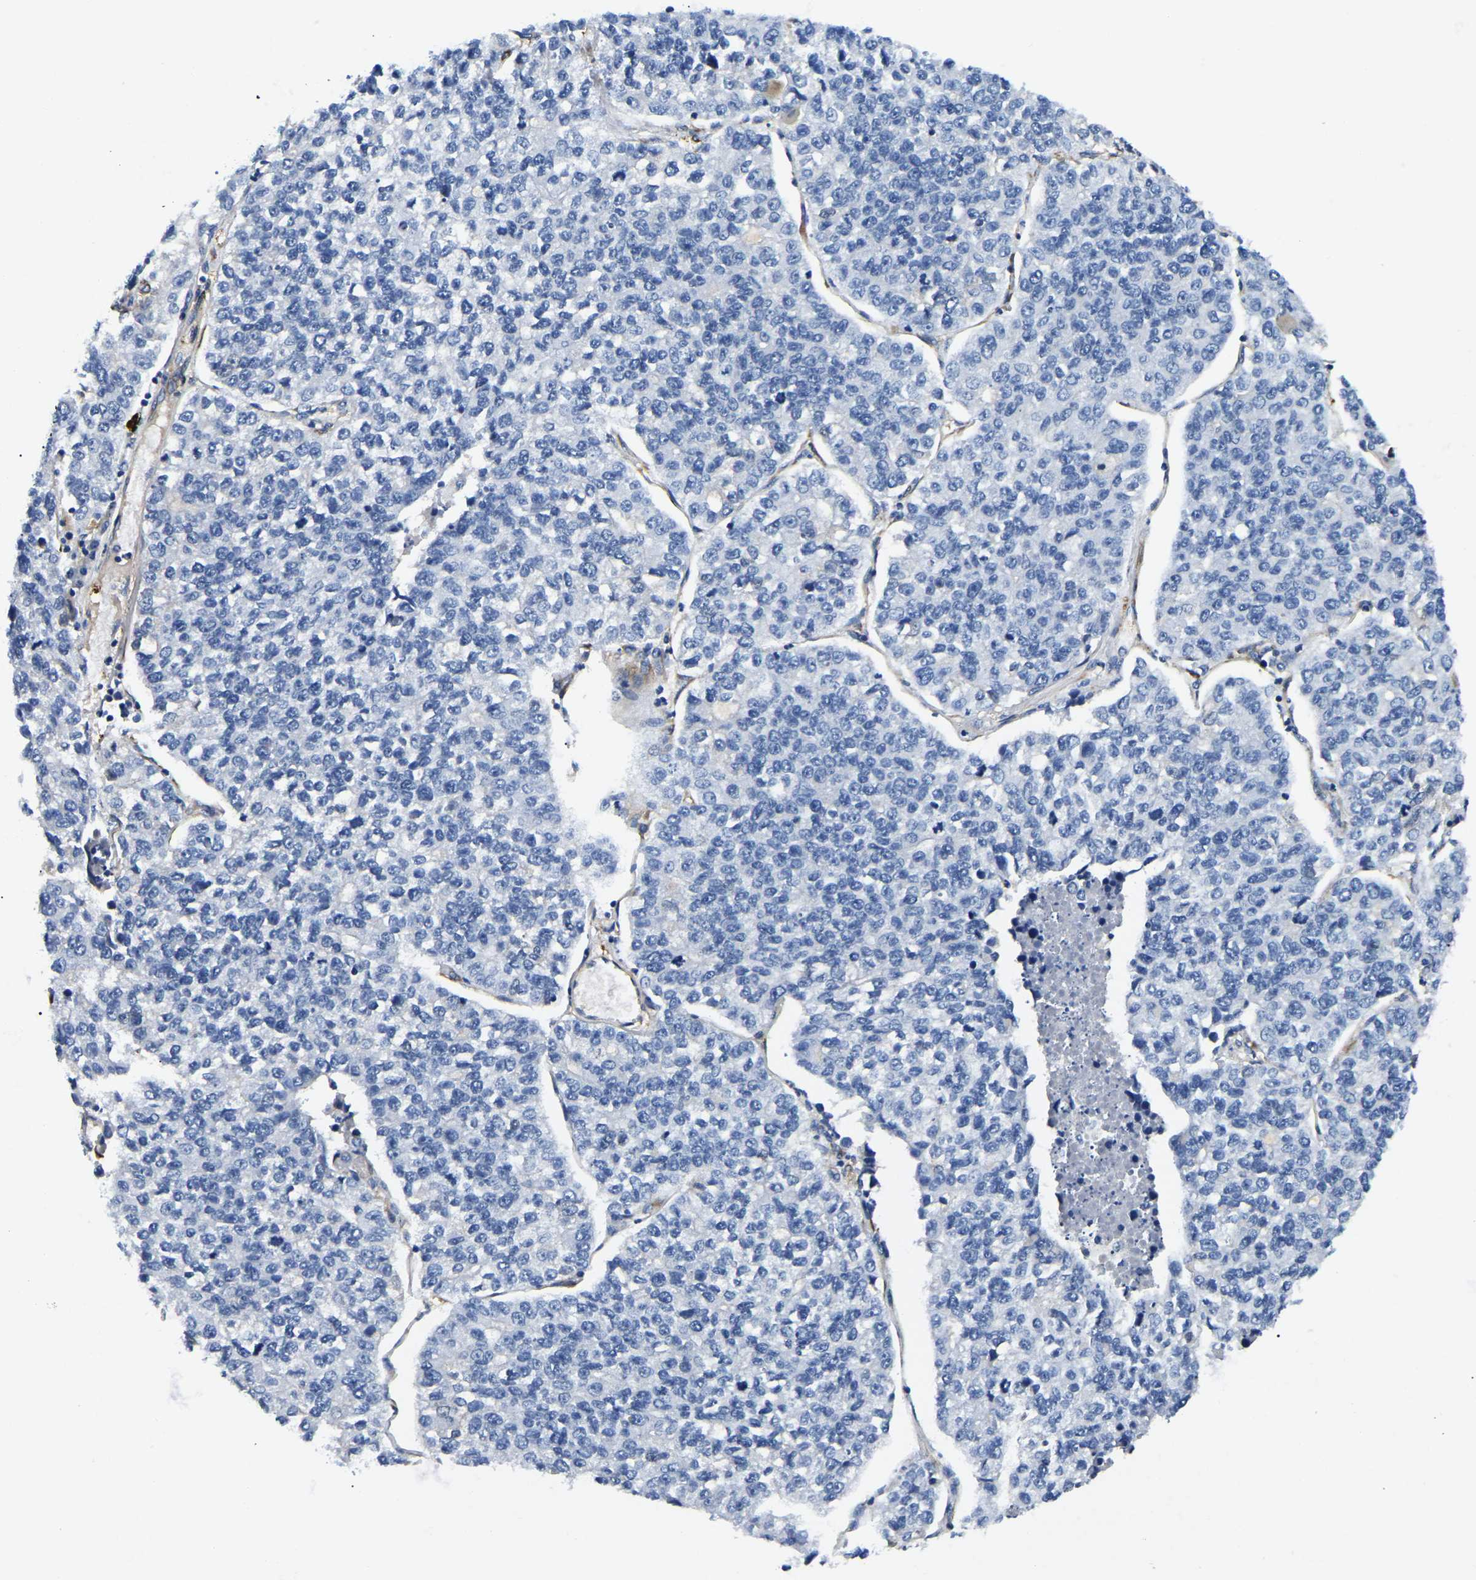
{"staining": {"intensity": "negative", "quantity": "none", "location": "none"}, "tissue": "lung cancer", "cell_type": "Tumor cells", "image_type": "cancer", "snomed": [{"axis": "morphology", "description": "Adenocarcinoma, NOS"}, {"axis": "topography", "description": "Lung"}], "caption": "An immunohistochemistry micrograph of lung cancer (adenocarcinoma) is shown. There is no staining in tumor cells of lung cancer (adenocarcinoma).", "gene": "DUSP8", "patient": {"sex": "male", "age": 49}}